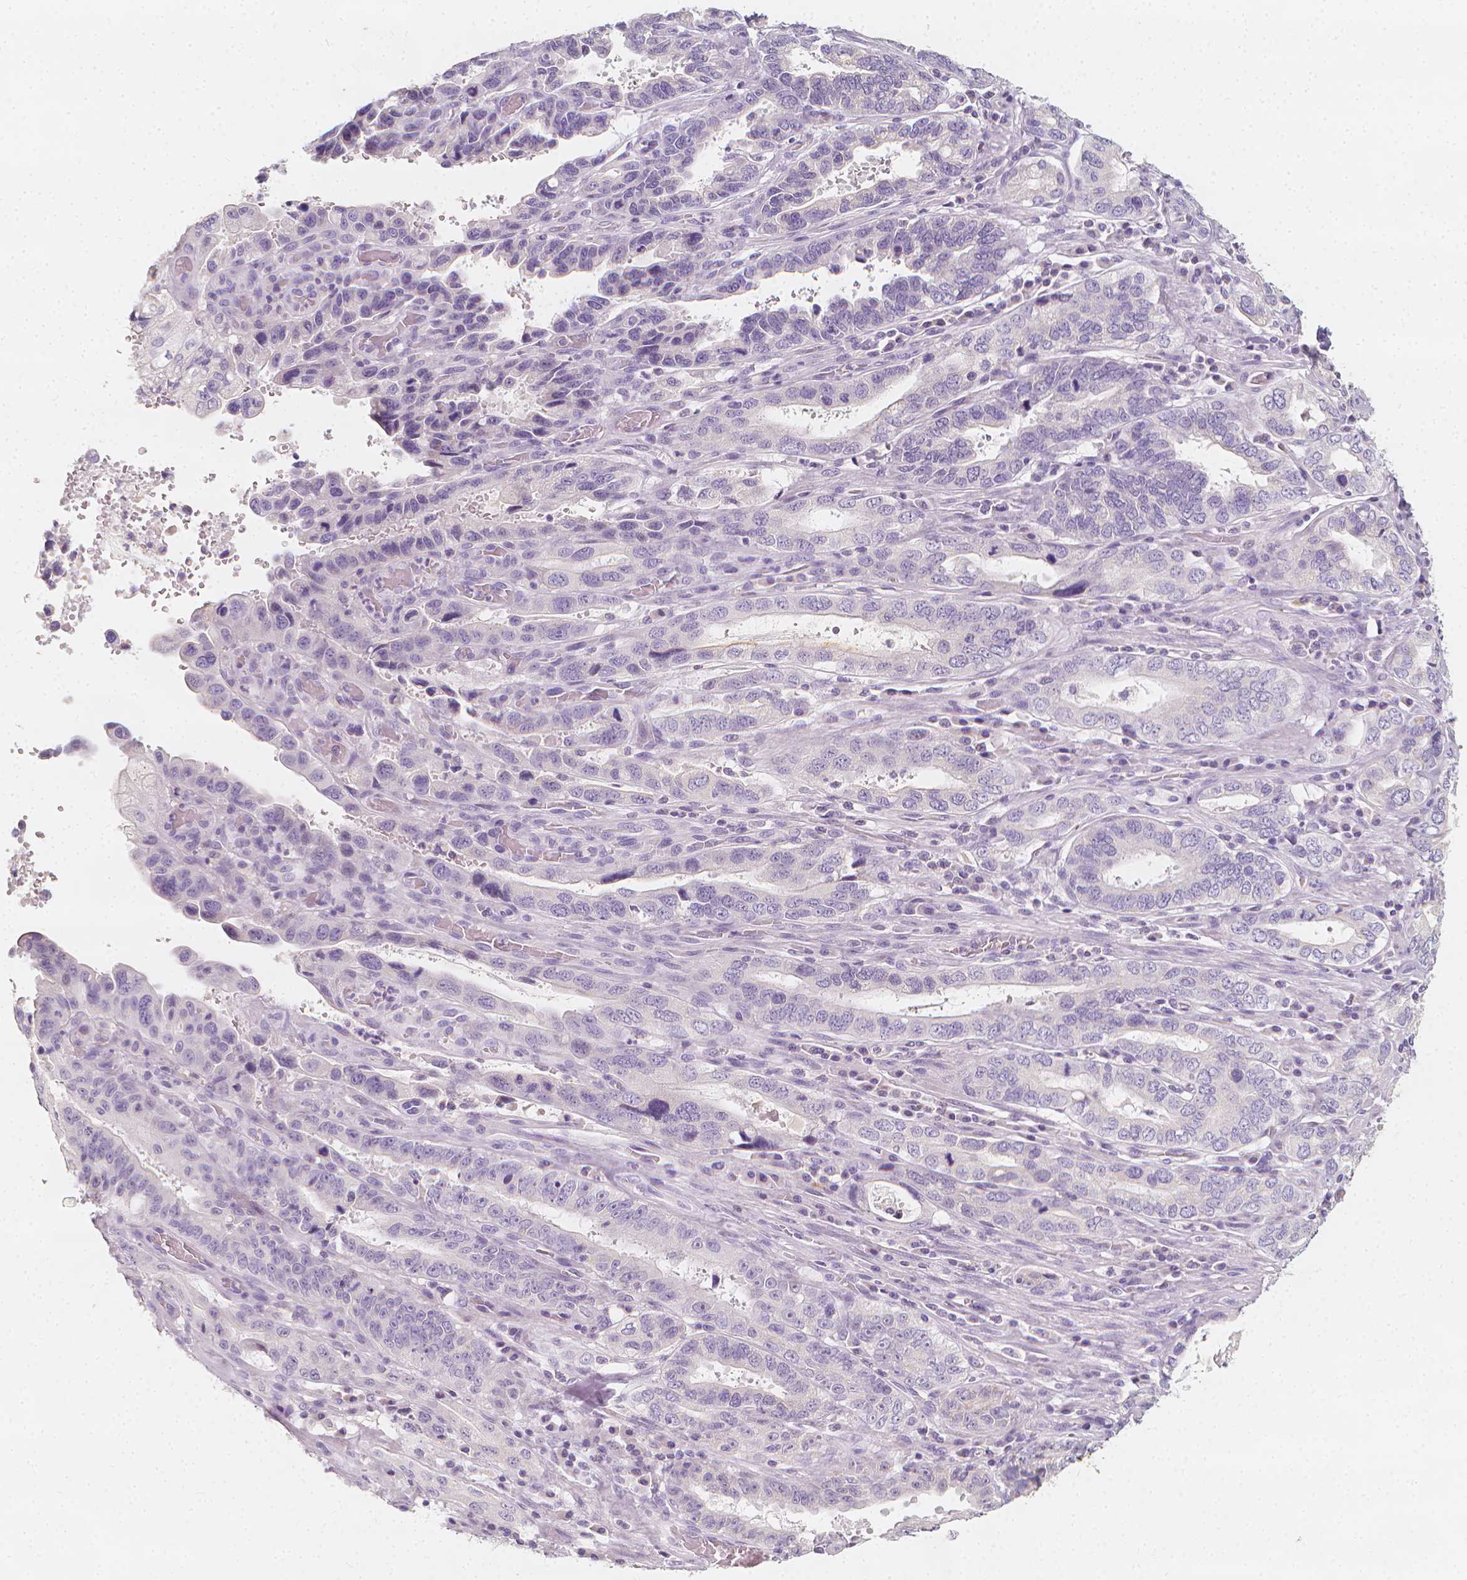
{"staining": {"intensity": "negative", "quantity": "none", "location": "none"}, "tissue": "stomach cancer", "cell_type": "Tumor cells", "image_type": "cancer", "snomed": [{"axis": "morphology", "description": "Adenocarcinoma, NOS"}, {"axis": "topography", "description": "Stomach, lower"}], "caption": "The photomicrograph reveals no significant staining in tumor cells of stomach cancer.", "gene": "RBFOX1", "patient": {"sex": "female", "age": 76}}